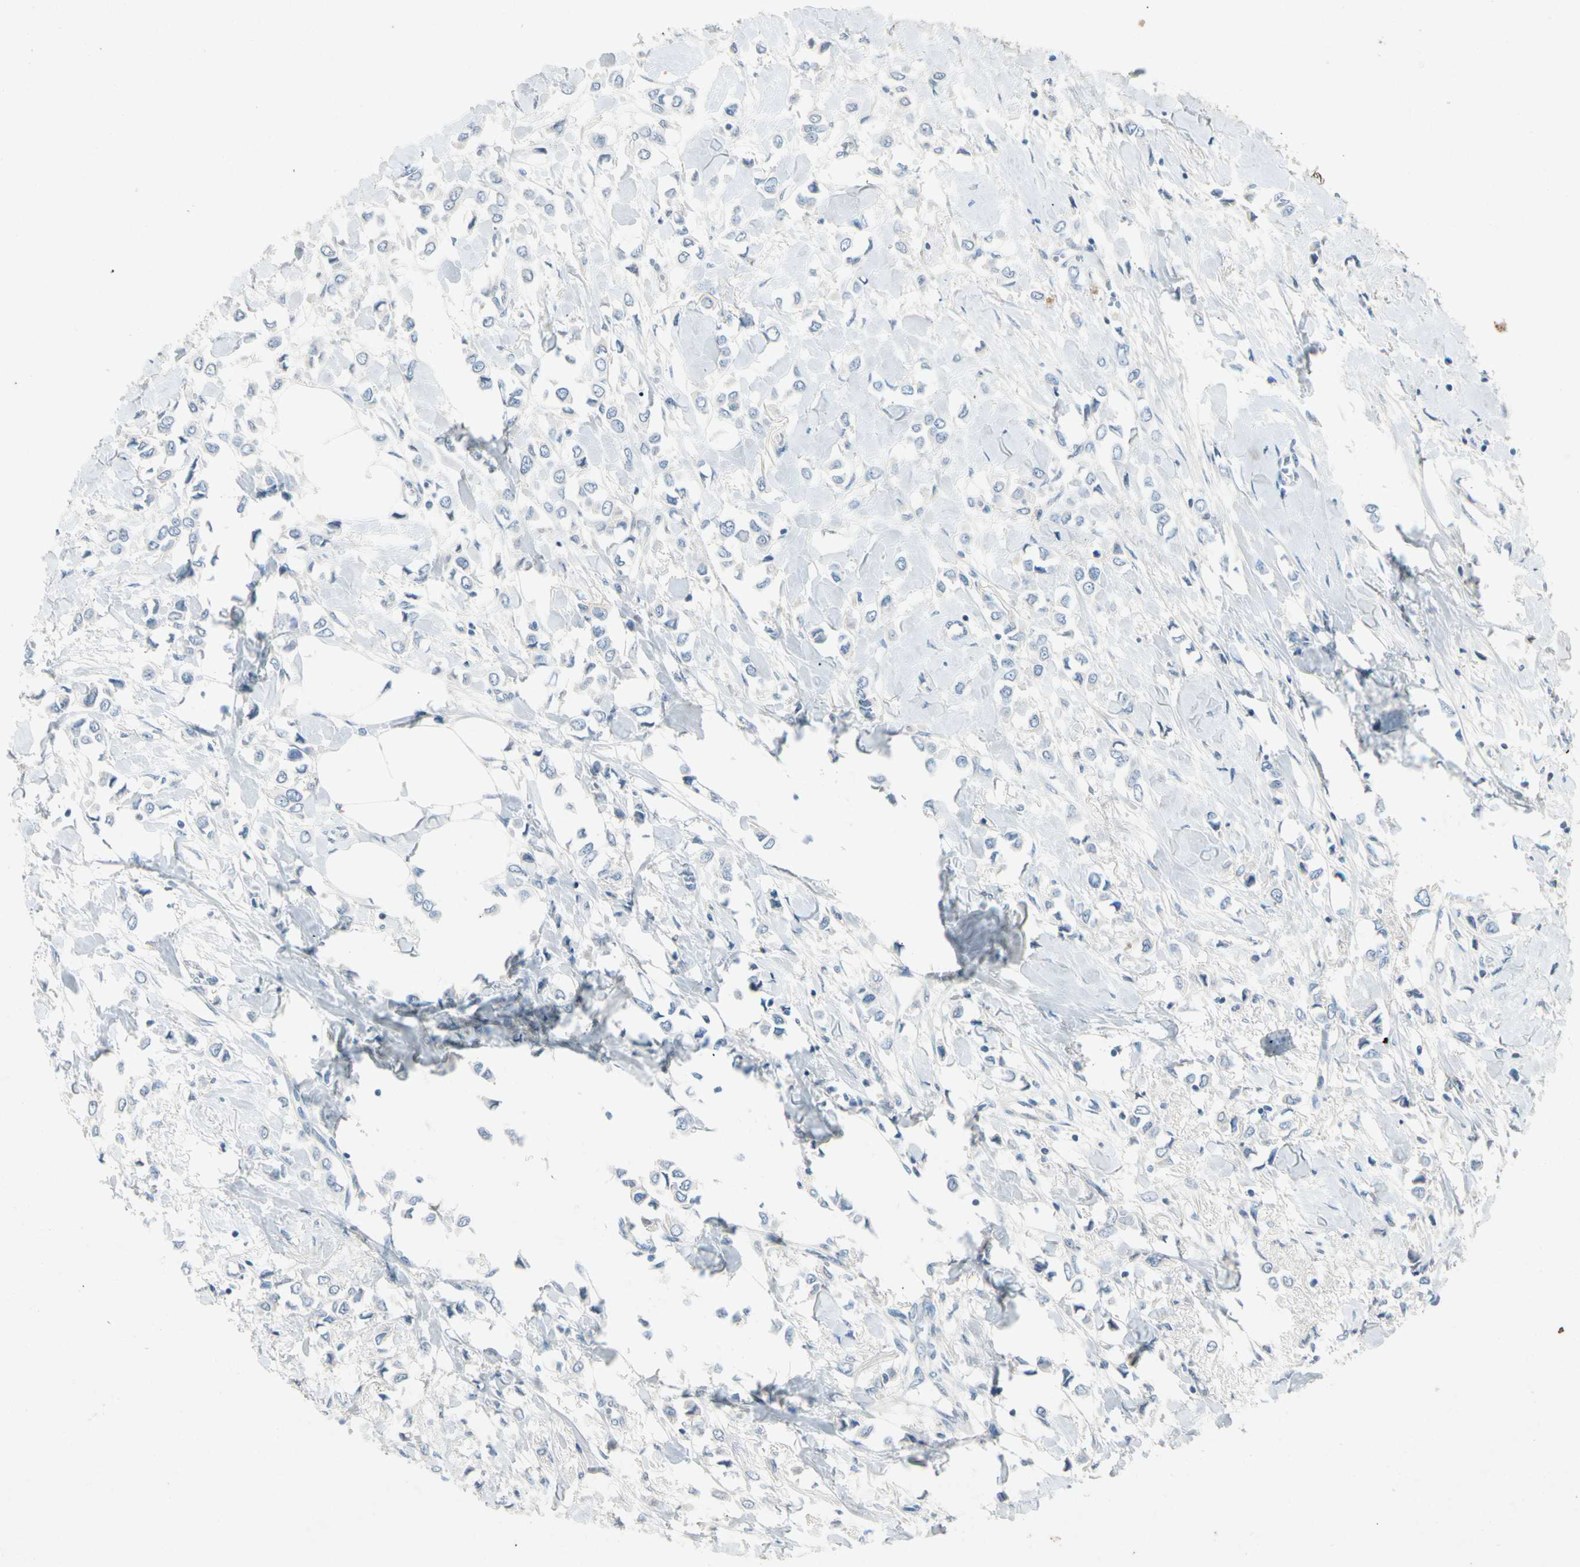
{"staining": {"intensity": "negative", "quantity": "none", "location": "none"}, "tissue": "breast cancer", "cell_type": "Tumor cells", "image_type": "cancer", "snomed": [{"axis": "morphology", "description": "Lobular carcinoma"}, {"axis": "topography", "description": "Breast"}], "caption": "This is an immunohistochemistry histopathology image of breast cancer (lobular carcinoma). There is no expression in tumor cells.", "gene": "SERPIND1", "patient": {"sex": "female", "age": 51}}